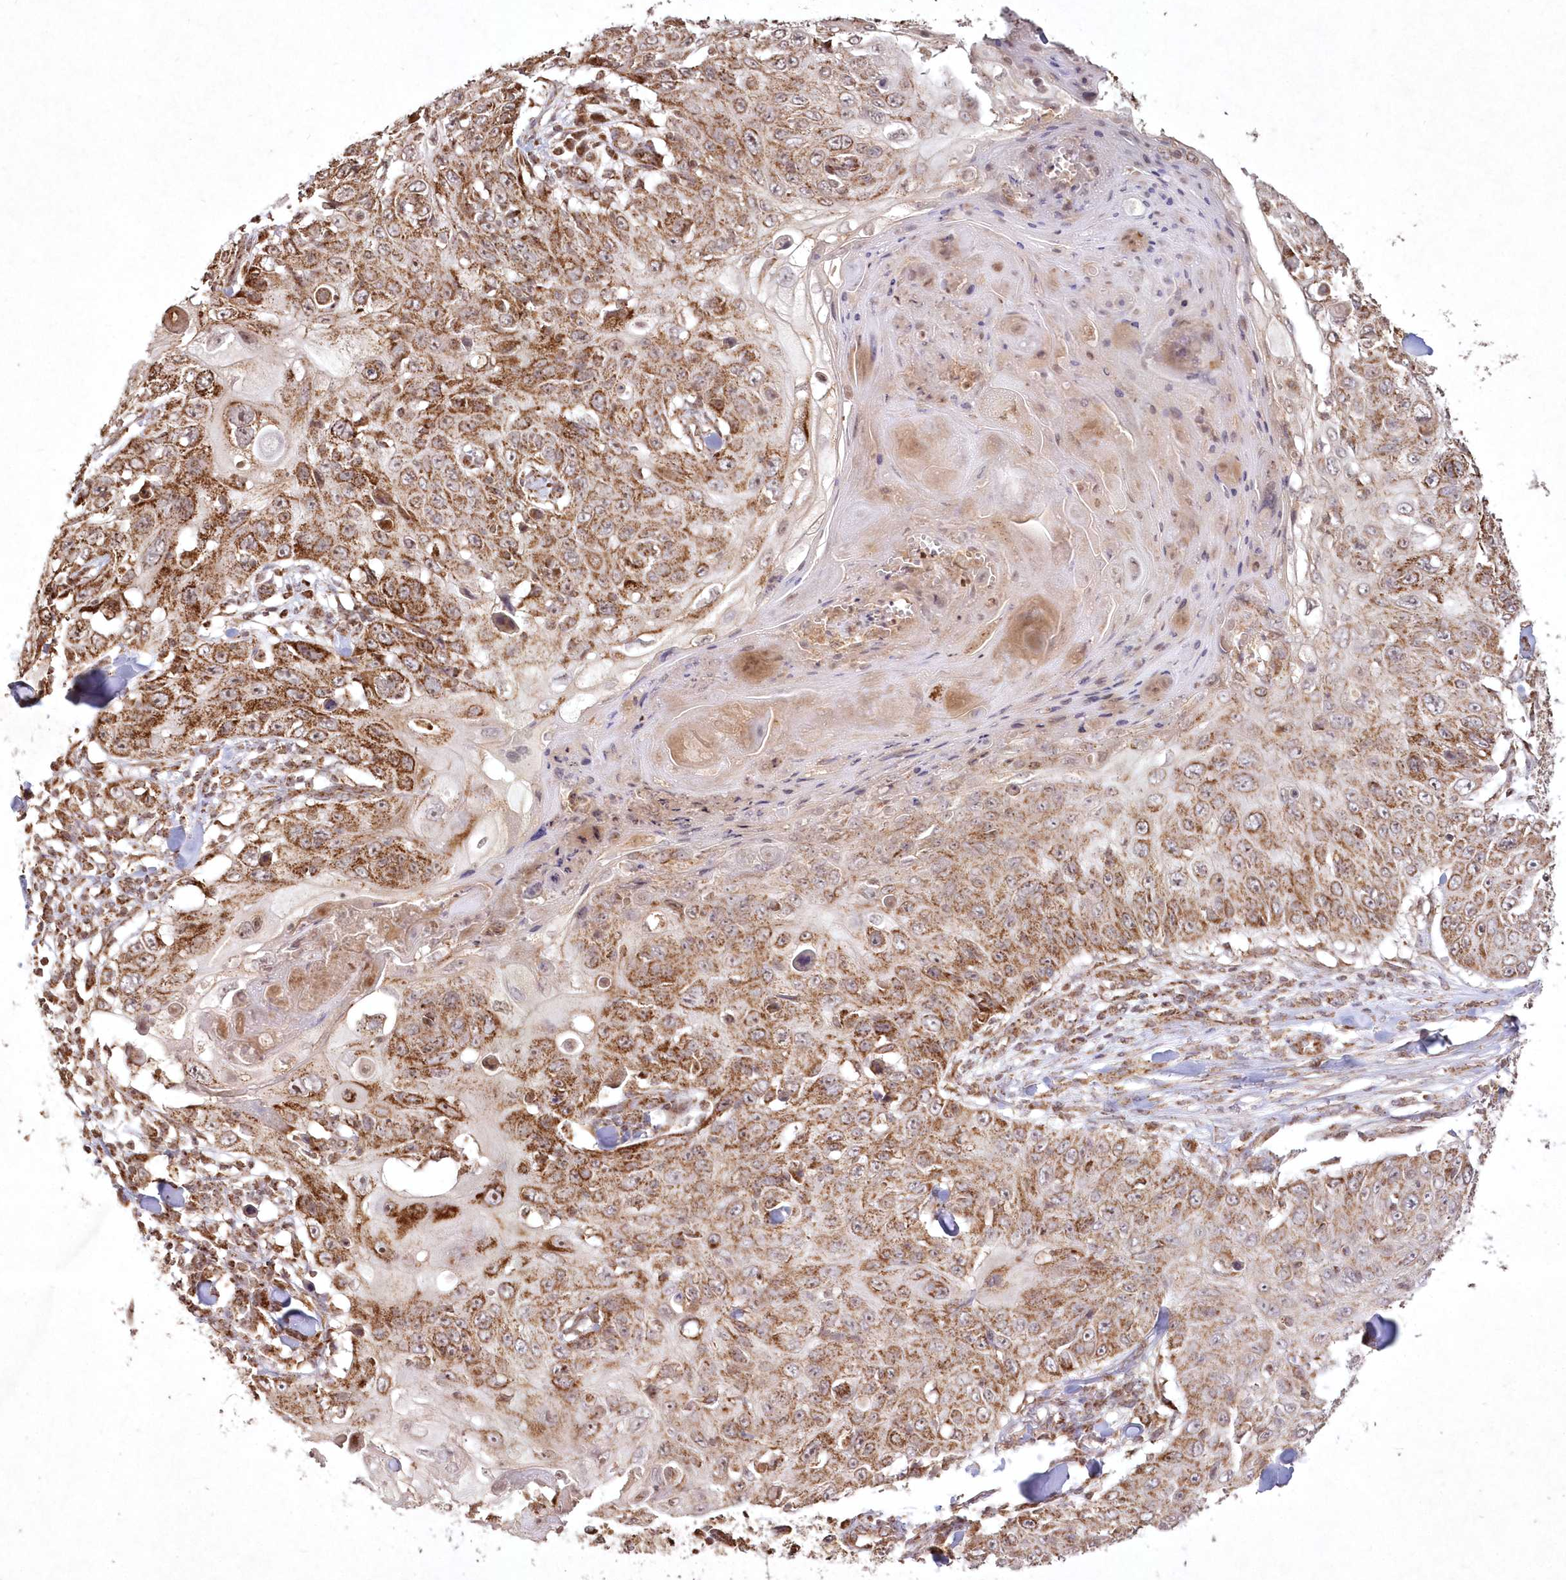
{"staining": {"intensity": "strong", "quantity": ">75%", "location": "cytoplasmic/membranous"}, "tissue": "skin cancer", "cell_type": "Tumor cells", "image_type": "cancer", "snomed": [{"axis": "morphology", "description": "Squamous cell carcinoma, NOS"}, {"axis": "topography", "description": "Skin"}], "caption": "Immunohistochemical staining of skin cancer demonstrates strong cytoplasmic/membranous protein staining in approximately >75% of tumor cells. (DAB (3,3'-diaminobenzidine) = brown stain, brightfield microscopy at high magnification).", "gene": "LRPPRC", "patient": {"sex": "male", "age": 86}}